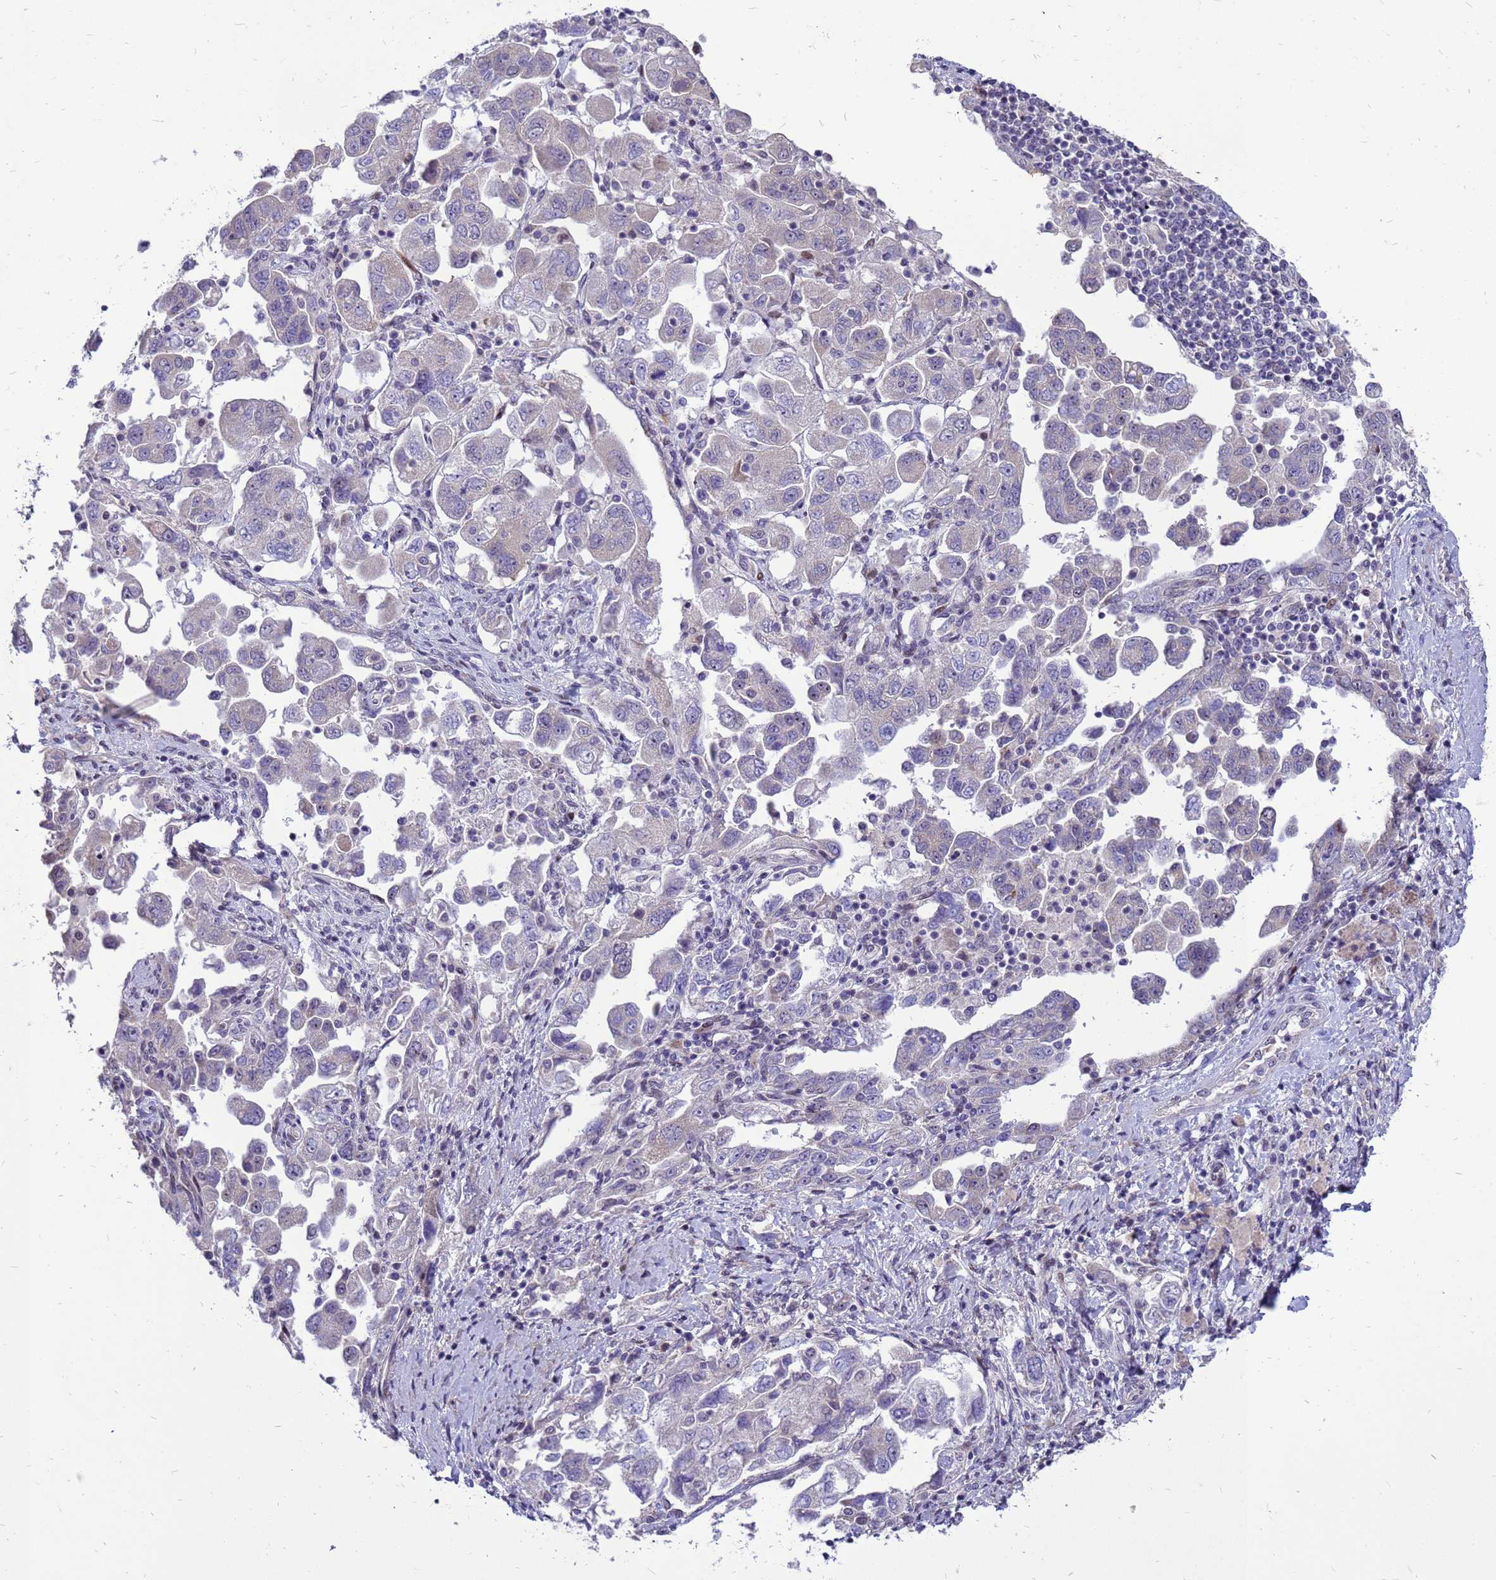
{"staining": {"intensity": "negative", "quantity": "none", "location": "none"}, "tissue": "ovarian cancer", "cell_type": "Tumor cells", "image_type": "cancer", "snomed": [{"axis": "morphology", "description": "Carcinoma, NOS"}, {"axis": "morphology", "description": "Cystadenocarcinoma, serous, NOS"}, {"axis": "topography", "description": "Ovary"}], "caption": "This image is of ovarian cancer stained with immunohistochemistry (IHC) to label a protein in brown with the nuclei are counter-stained blue. There is no positivity in tumor cells.", "gene": "RSPO1", "patient": {"sex": "female", "age": 69}}